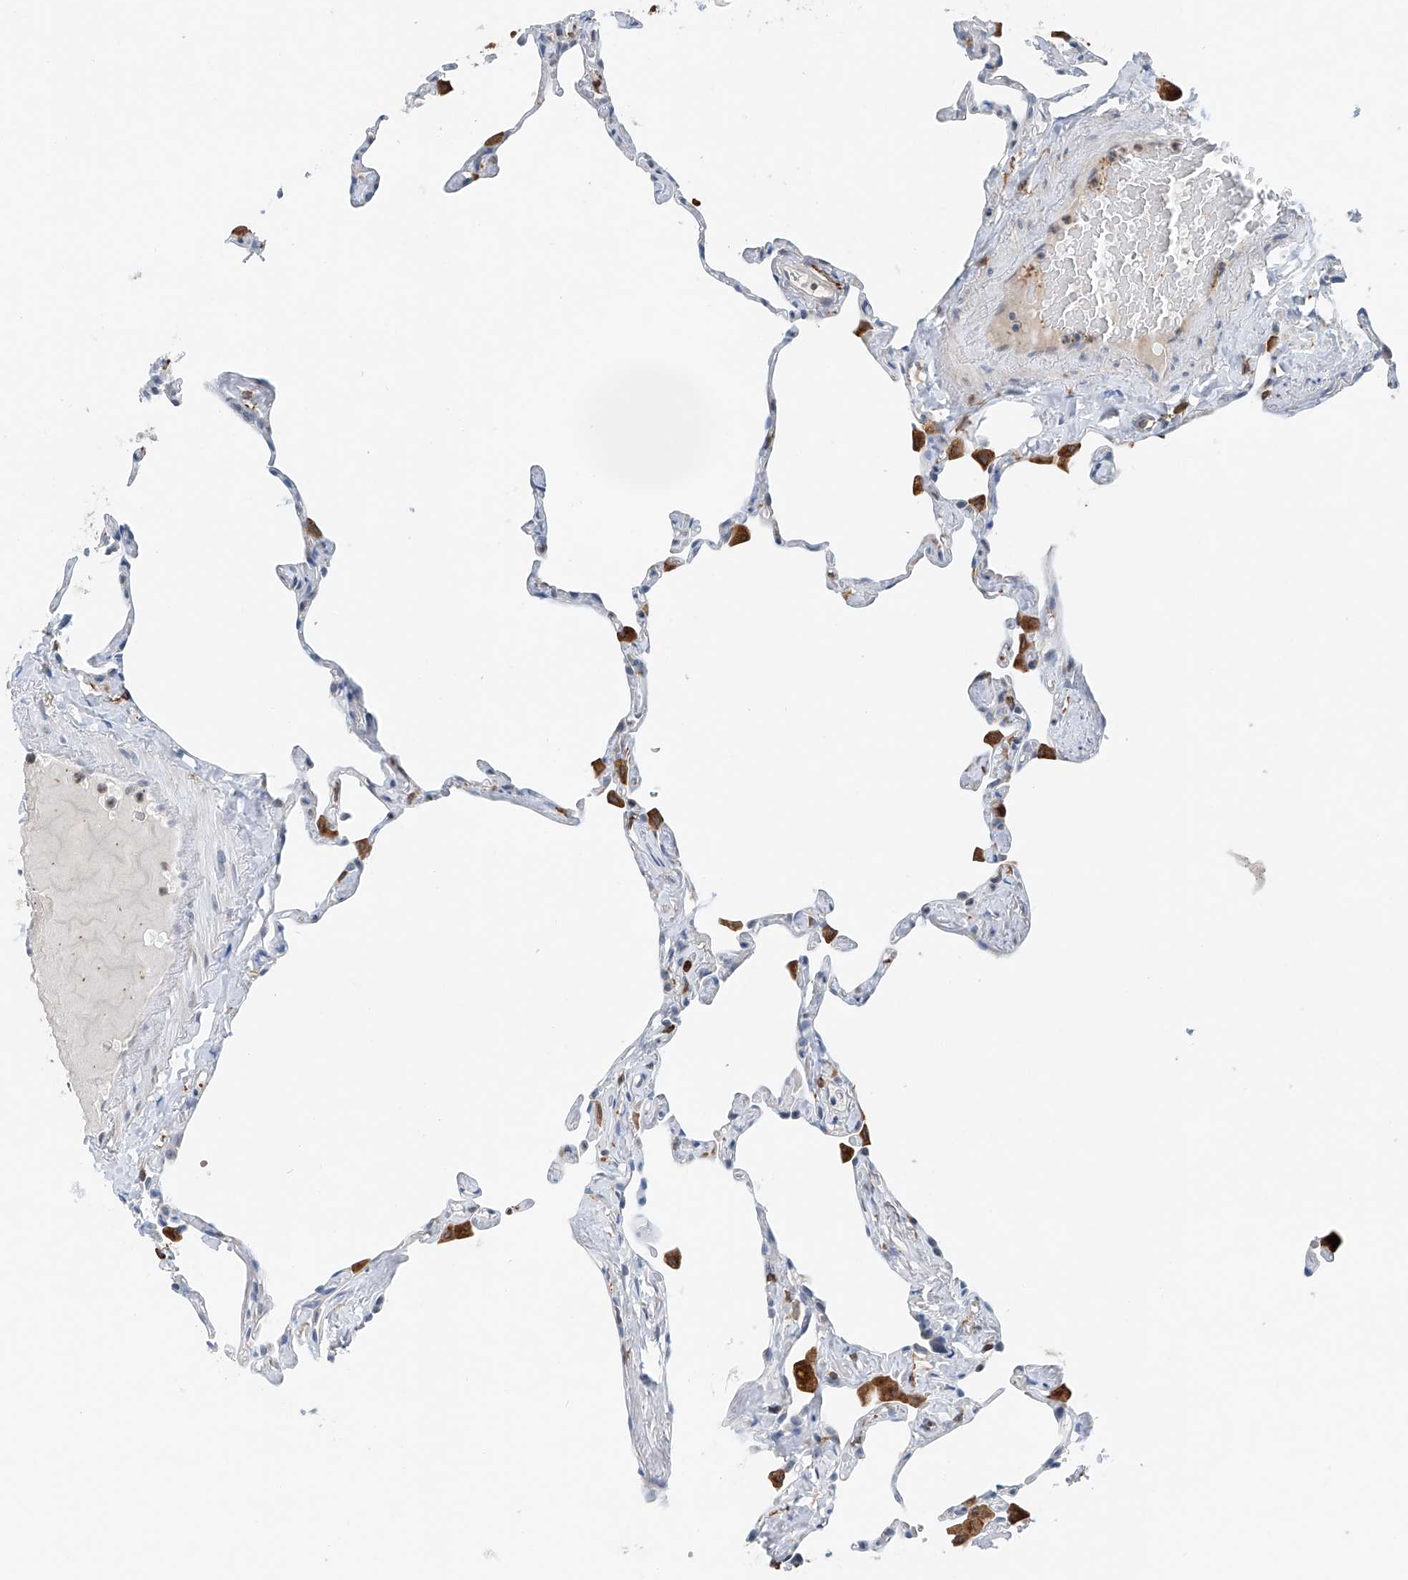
{"staining": {"intensity": "moderate", "quantity": "<25%", "location": "cytoplasmic/membranous"}, "tissue": "lung", "cell_type": "Alveolar cells", "image_type": "normal", "snomed": [{"axis": "morphology", "description": "Normal tissue, NOS"}, {"axis": "topography", "description": "Lung"}], "caption": "Alveolar cells demonstrate low levels of moderate cytoplasmic/membranous positivity in approximately <25% of cells in normal lung.", "gene": "TBXAS1", "patient": {"sex": "male", "age": 65}}